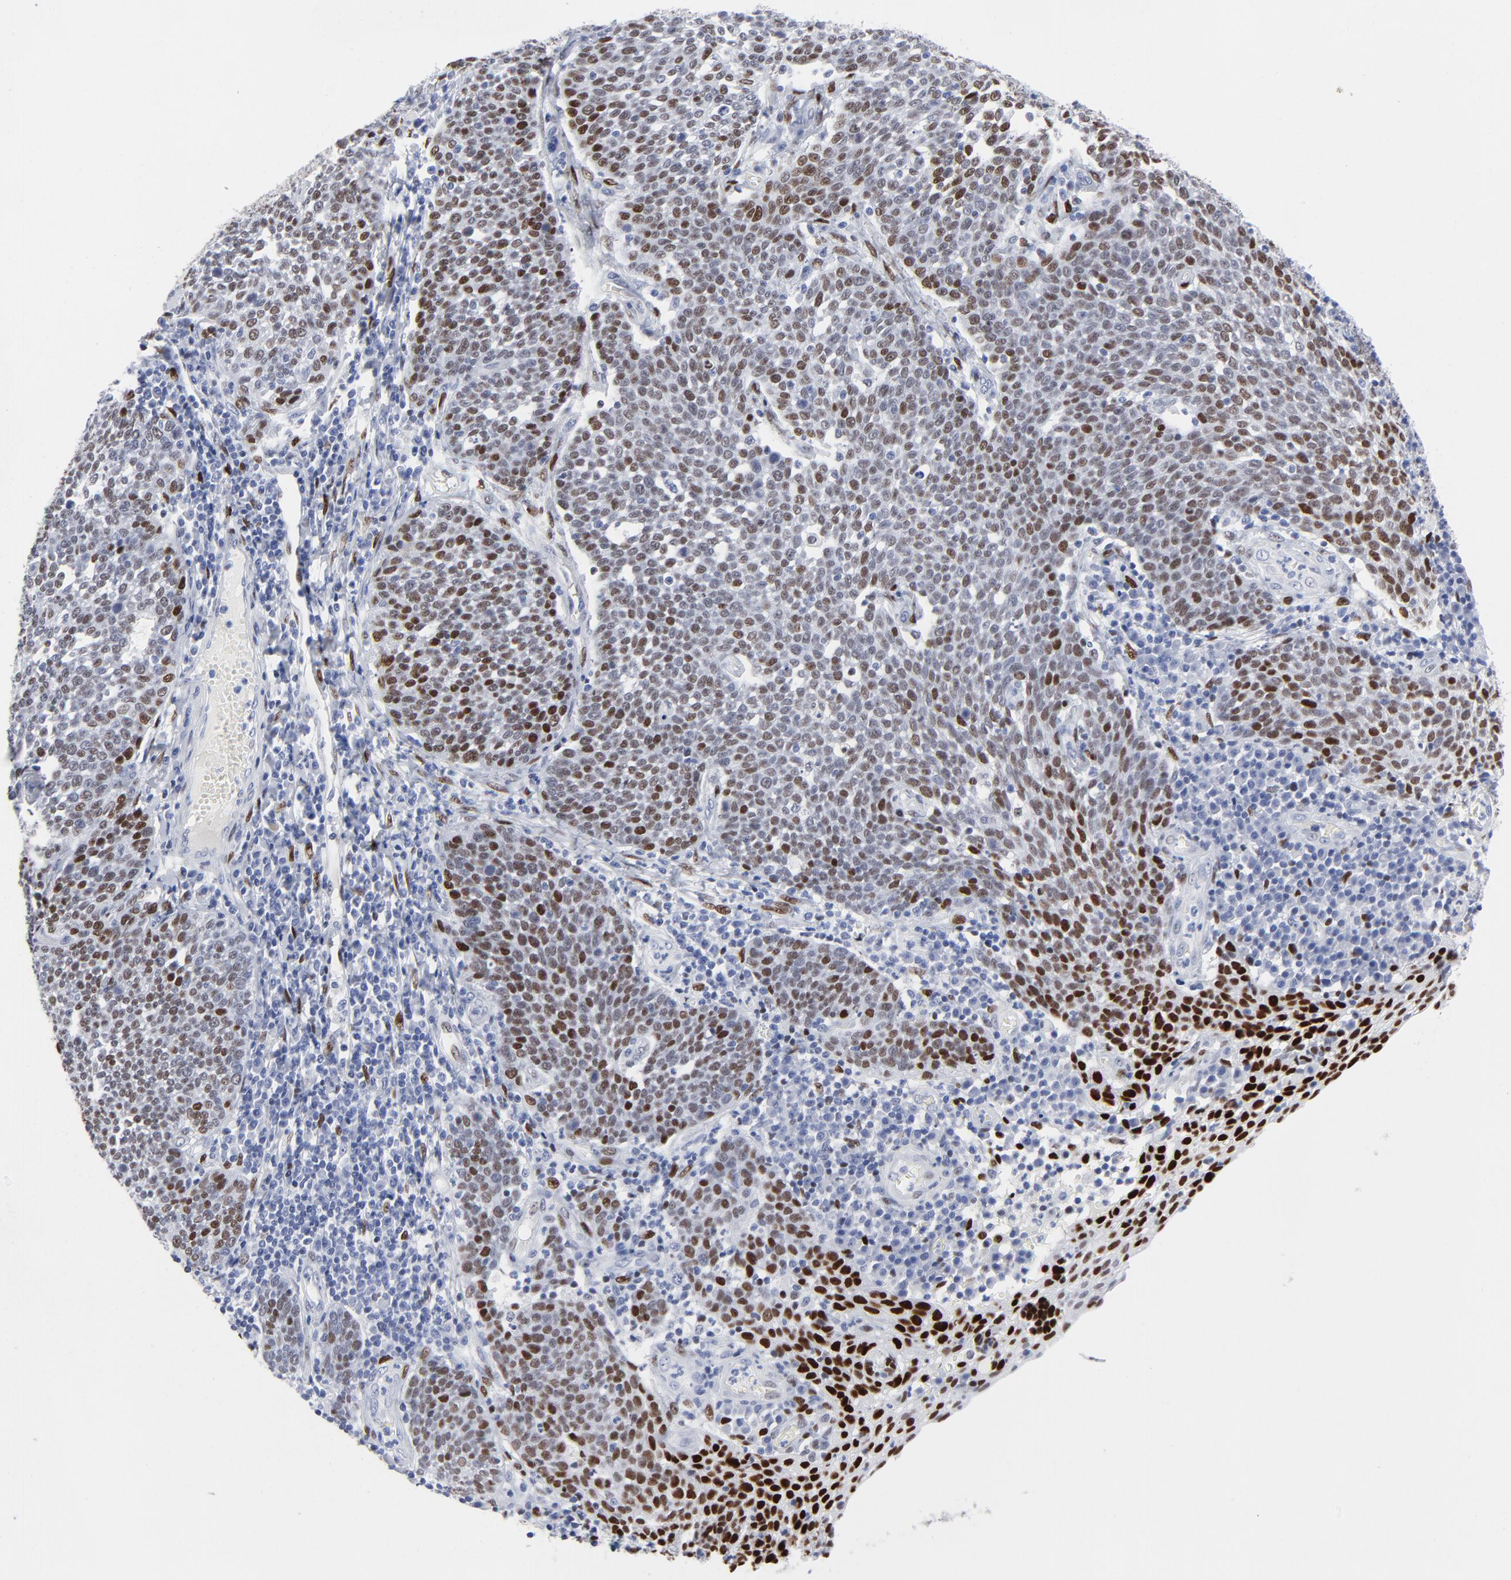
{"staining": {"intensity": "strong", "quantity": ">75%", "location": "nuclear"}, "tissue": "cervical cancer", "cell_type": "Tumor cells", "image_type": "cancer", "snomed": [{"axis": "morphology", "description": "Squamous cell carcinoma, NOS"}, {"axis": "topography", "description": "Cervix"}], "caption": "Squamous cell carcinoma (cervical) stained for a protein (brown) displays strong nuclear positive expression in about >75% of tumor cells.", "gene": "JUN", "patient": {"sex": "female", "age": 34}}